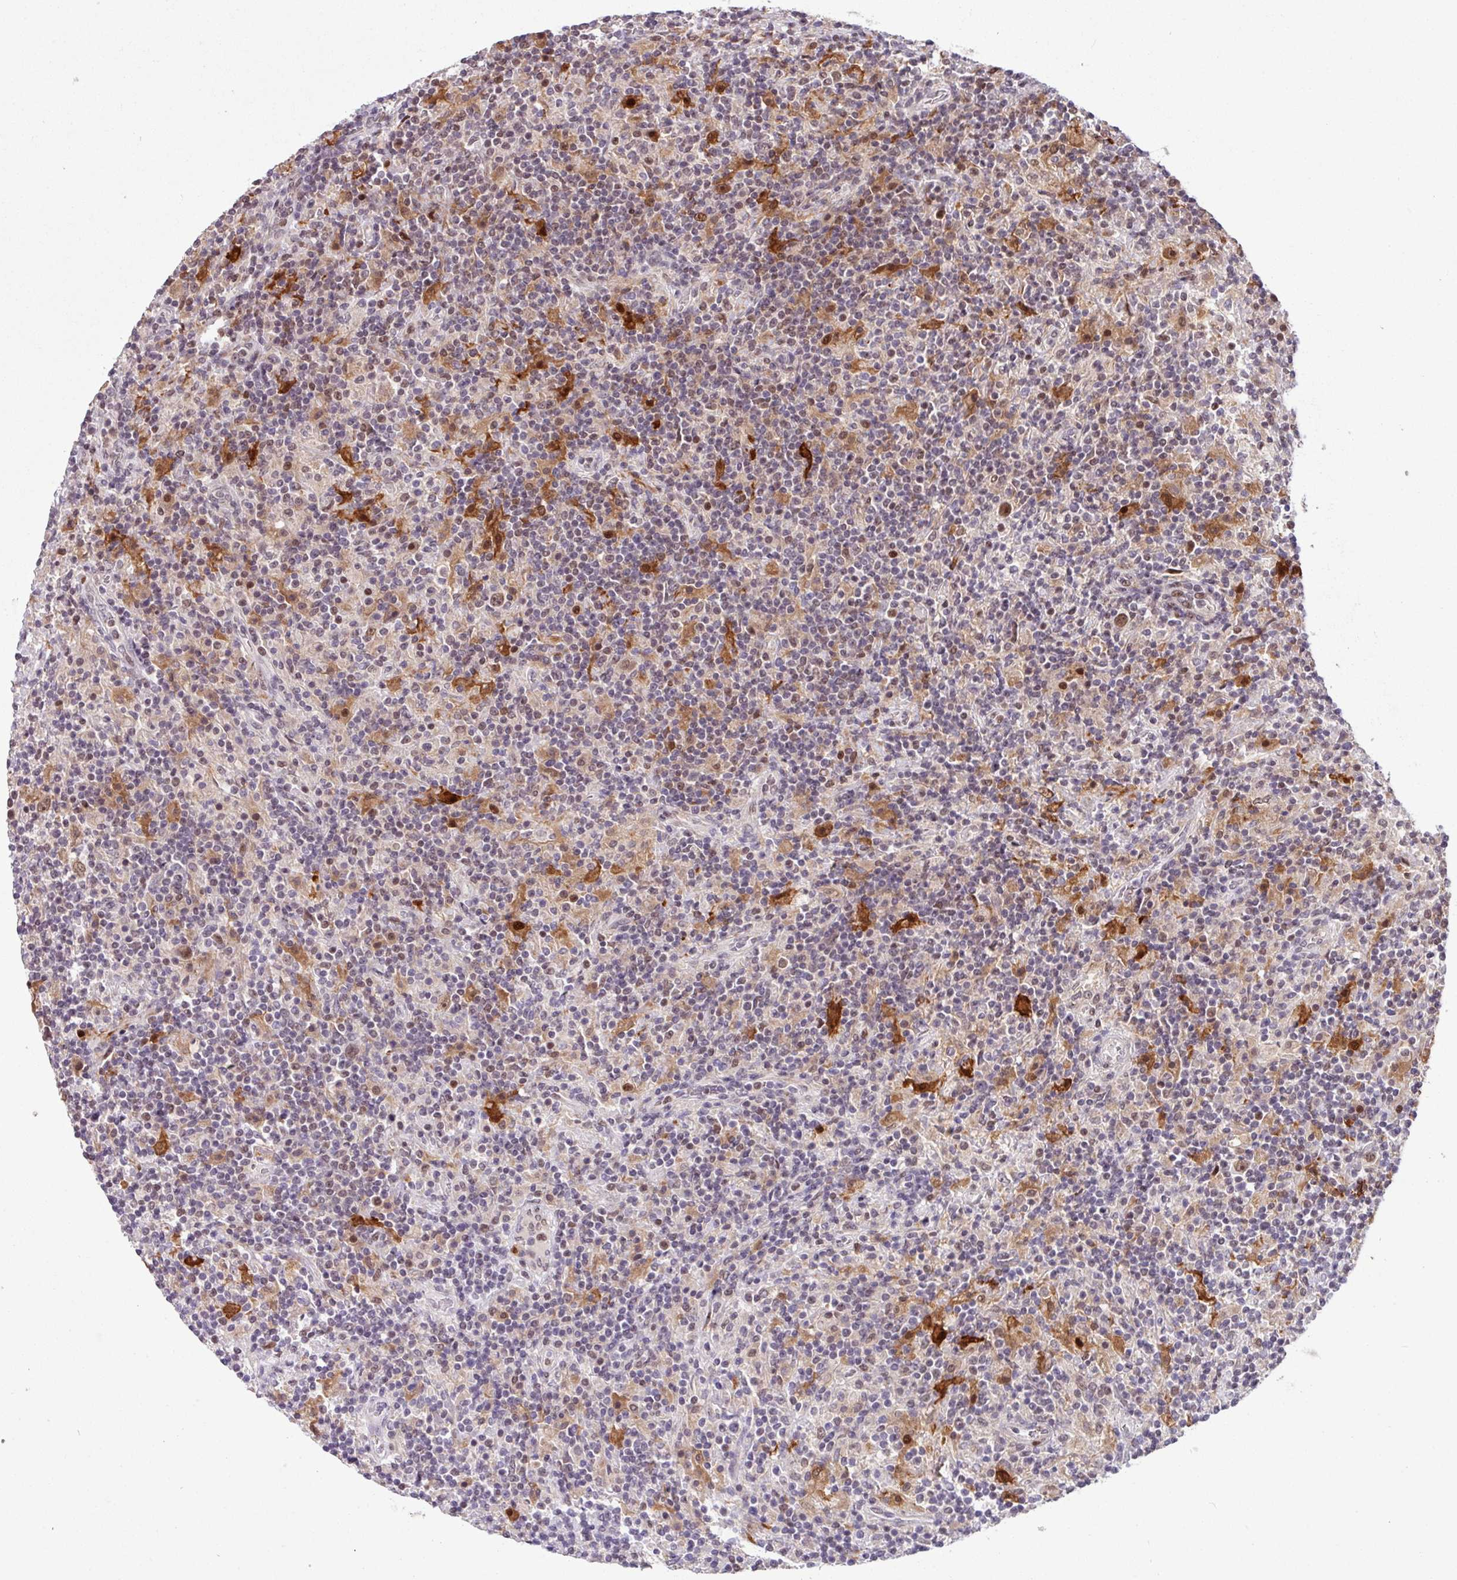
{"staining": {"intensity": "moderate", "quantity": ">75%", "location": "nuclear"}, "tissue": "lymphoma", "cell_type": "Tumor cells", "image_type": "cancer", "snomed": [{"axis": "morphology", "description": "Hodgkin's disease, NOS"}, {"axis": "topography", "description": "Lymph node"}], "caption": "Human lymphoma stained with a brown dye displays moderate nuclear positive positivity in approximately >75% of tumor cells.", "gene": "BRD3", "patient": {"sex": "male", "age": 70}}